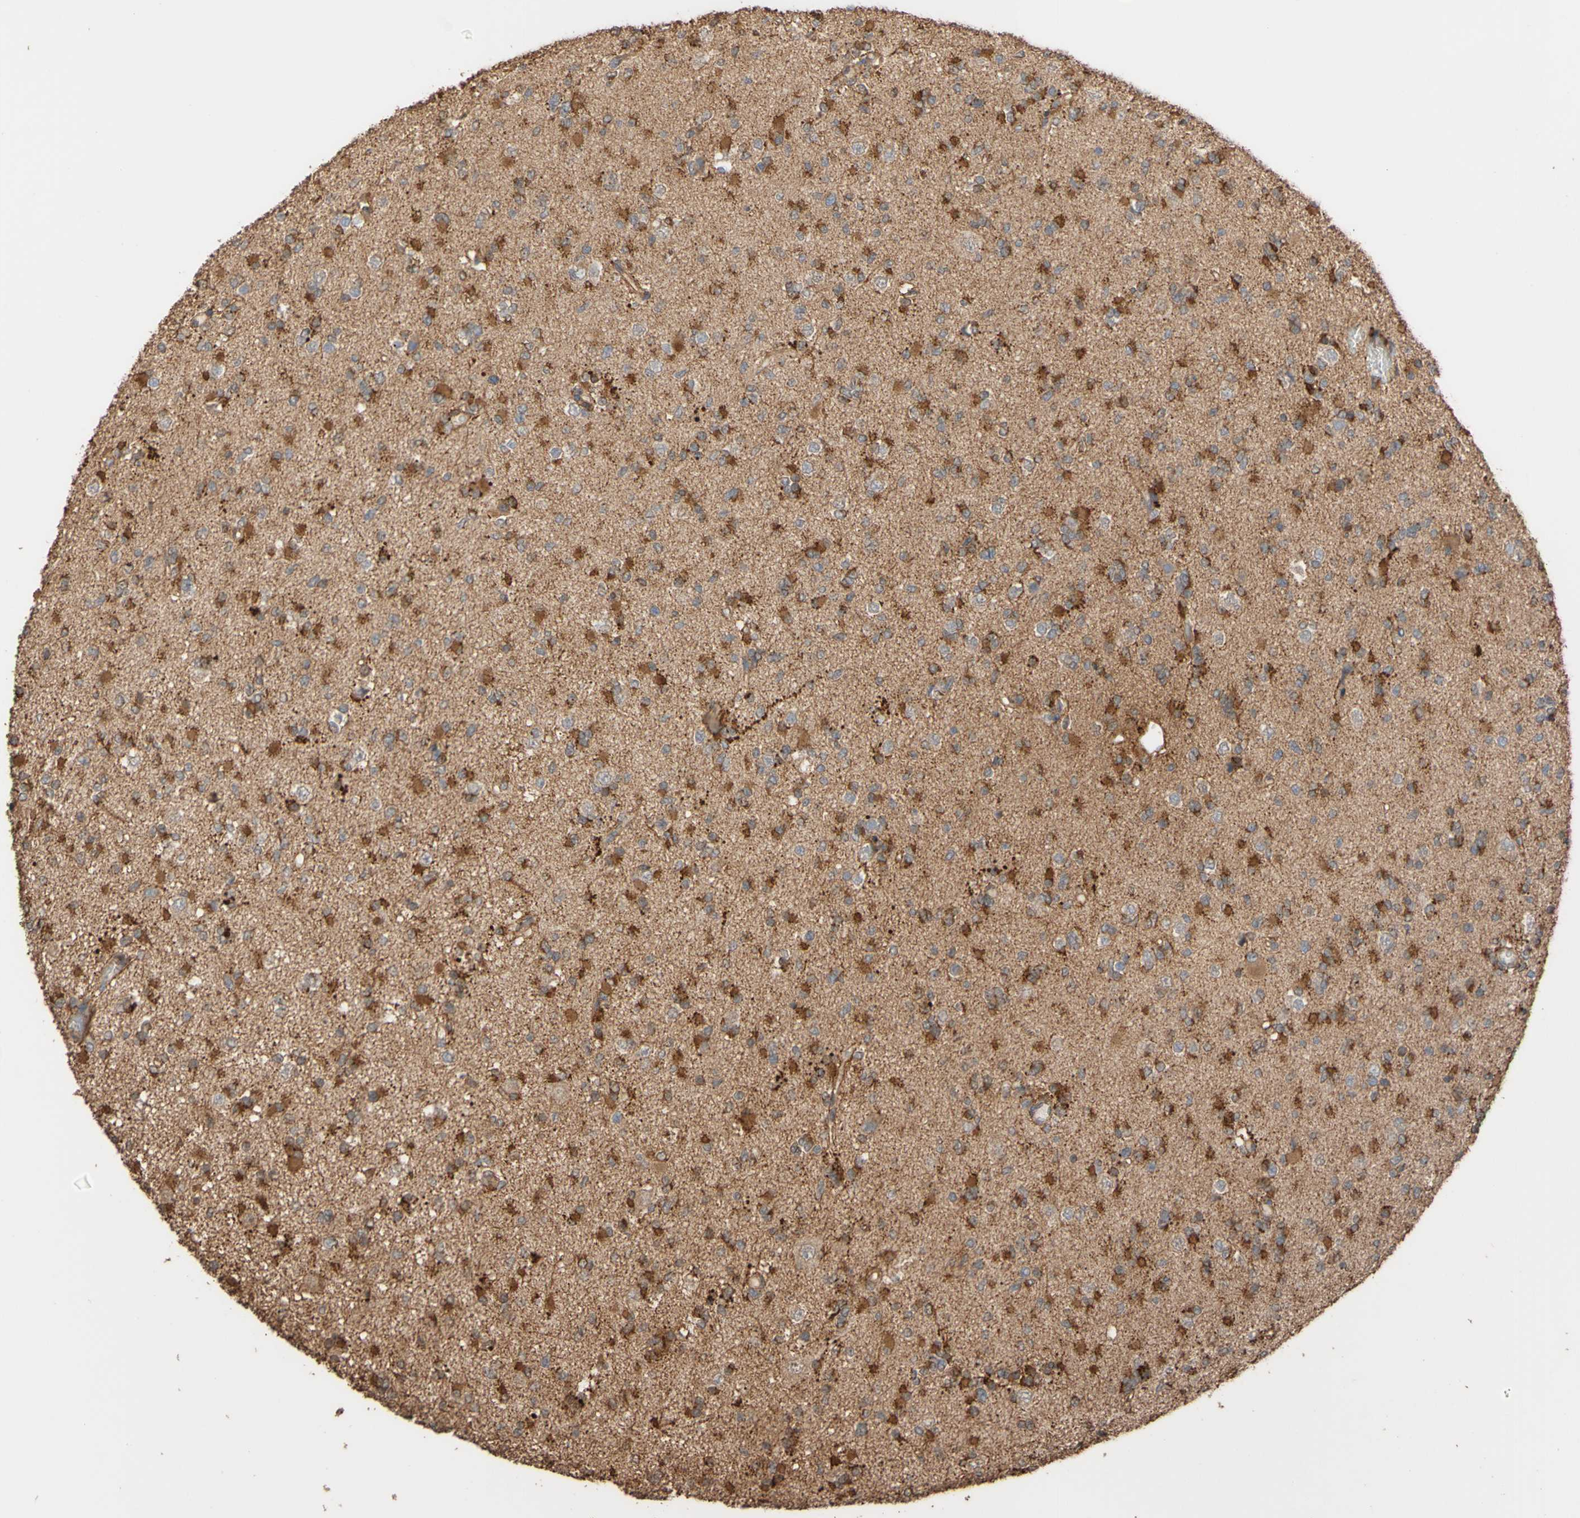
{"staining": {"intensity": "moderate", "quantity": ">75%", "location": "cytoplasmic/membranous"}, "tissue": "glioma", "cell_type": "Tumor cells", "image_type": "cancer", "snomed": [{"axis": "morphology", "description": "Glioma, malignant, Low grade"}, {"axis": "topography", "description": "Brain"}], "caption": "This is a photomicrograph of IHC staining of malignant low-grade glioma, which shows moderate staining in the cytoplasmic/membranous of tumor cells.", "gene": "ALDH9A1", "patient": {"sex": "female", "age": 22}}